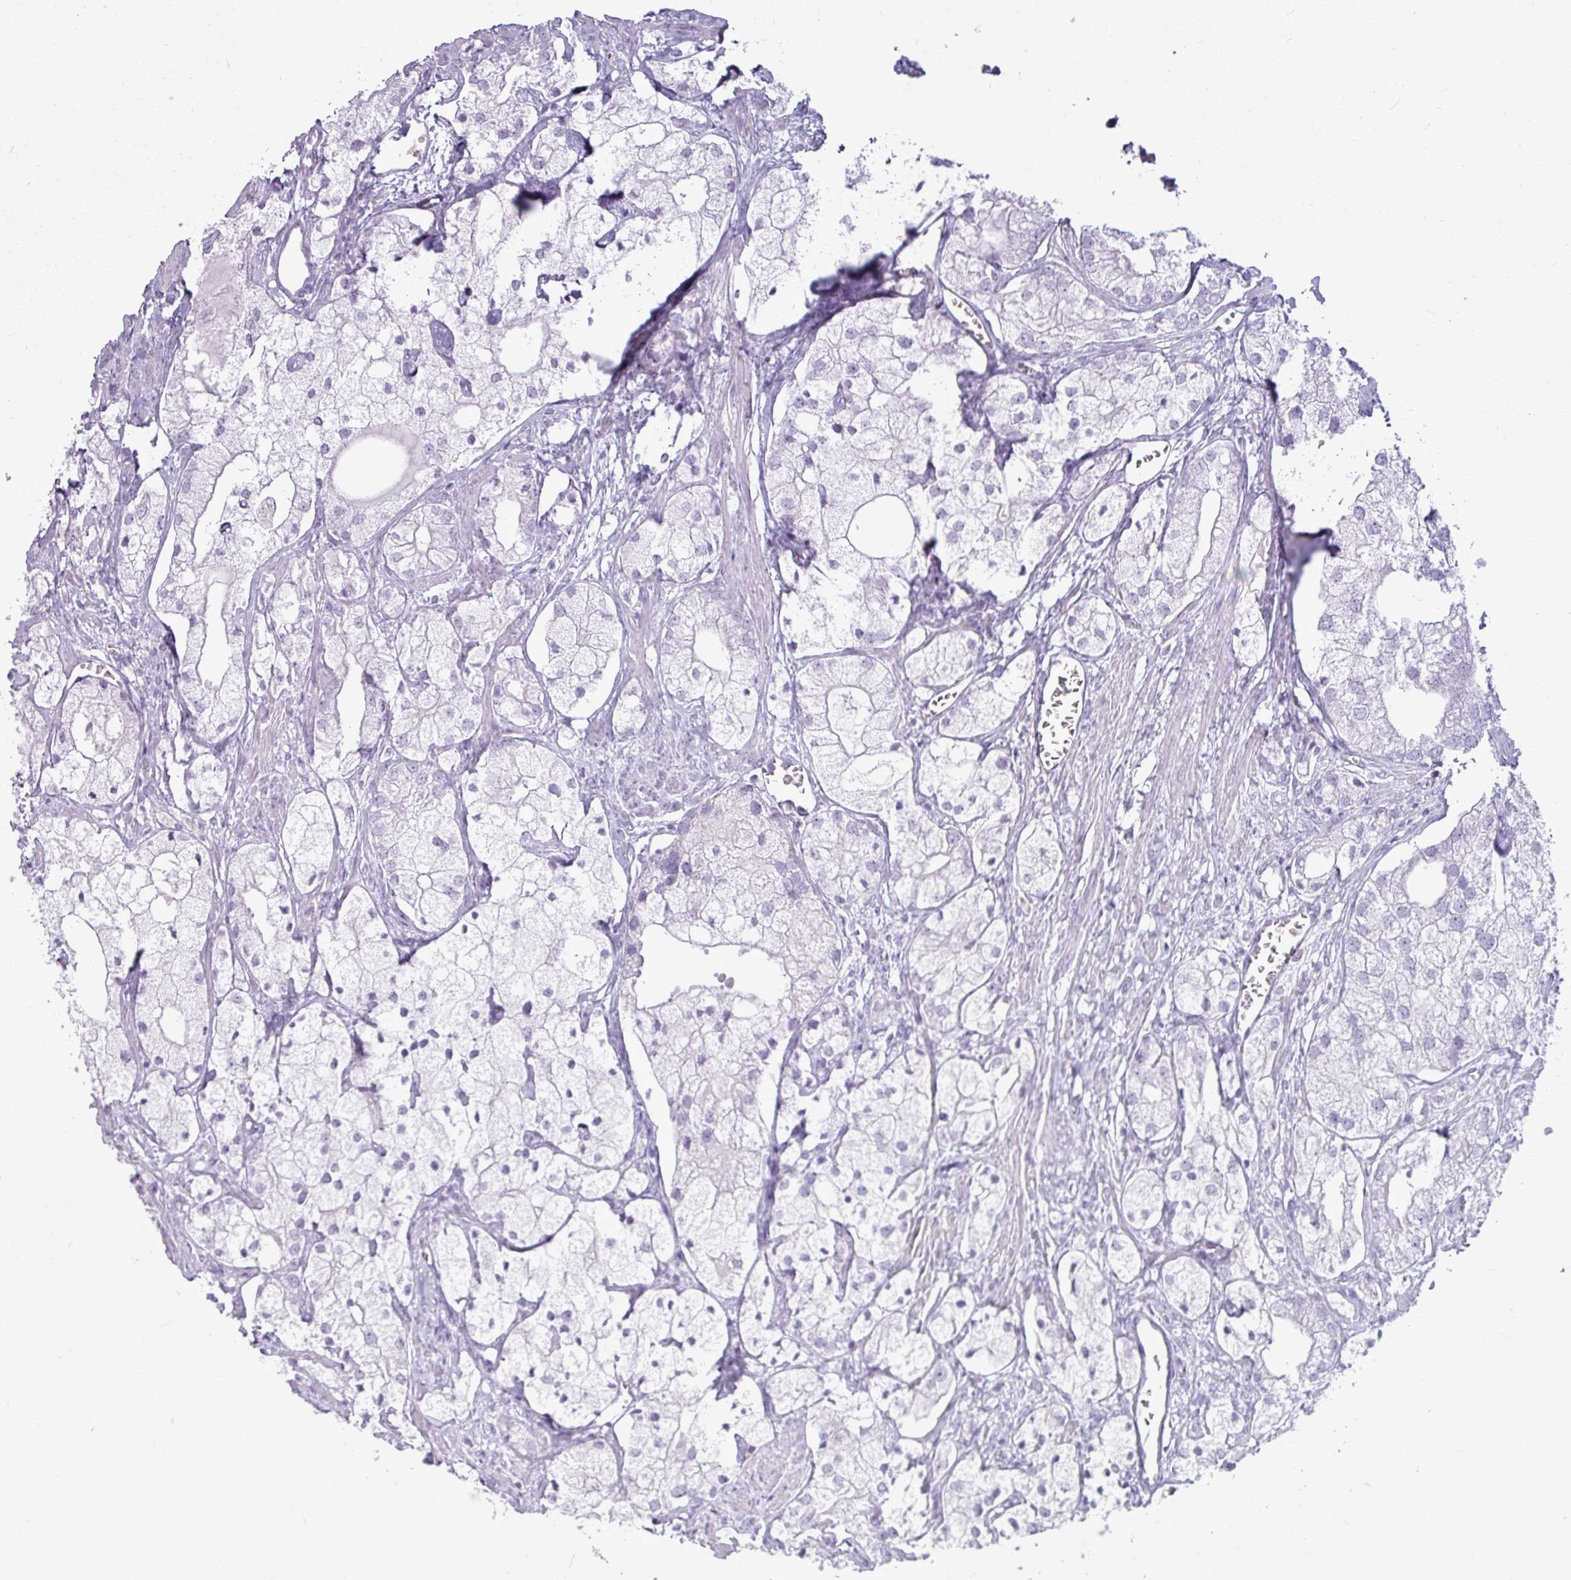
{"staining": {"intensity": "negative", "quantity": "none", "location": "none"}, "tissue": "prostate cancer", "cell_type": "Tumor cells", "image_type": "cancer", "snomed": [{"axis": "morphology", "description": "Adenocarcinoma, Low grade"}, {"axis": "topography", "description": "Prostate"}], "caption": "High power microscopy photomicrograph of an immunohistochemistry image of prostate low-grade adenocarcinoma, revealing no significant staining in tumor cells. (DAB (3,3'-diaminobenzidine) immunohistochemistry (IHC) with hematoxylin counter stain).", "gene": "AMY1B", "patient": {"sex": "male", "age": 69}}